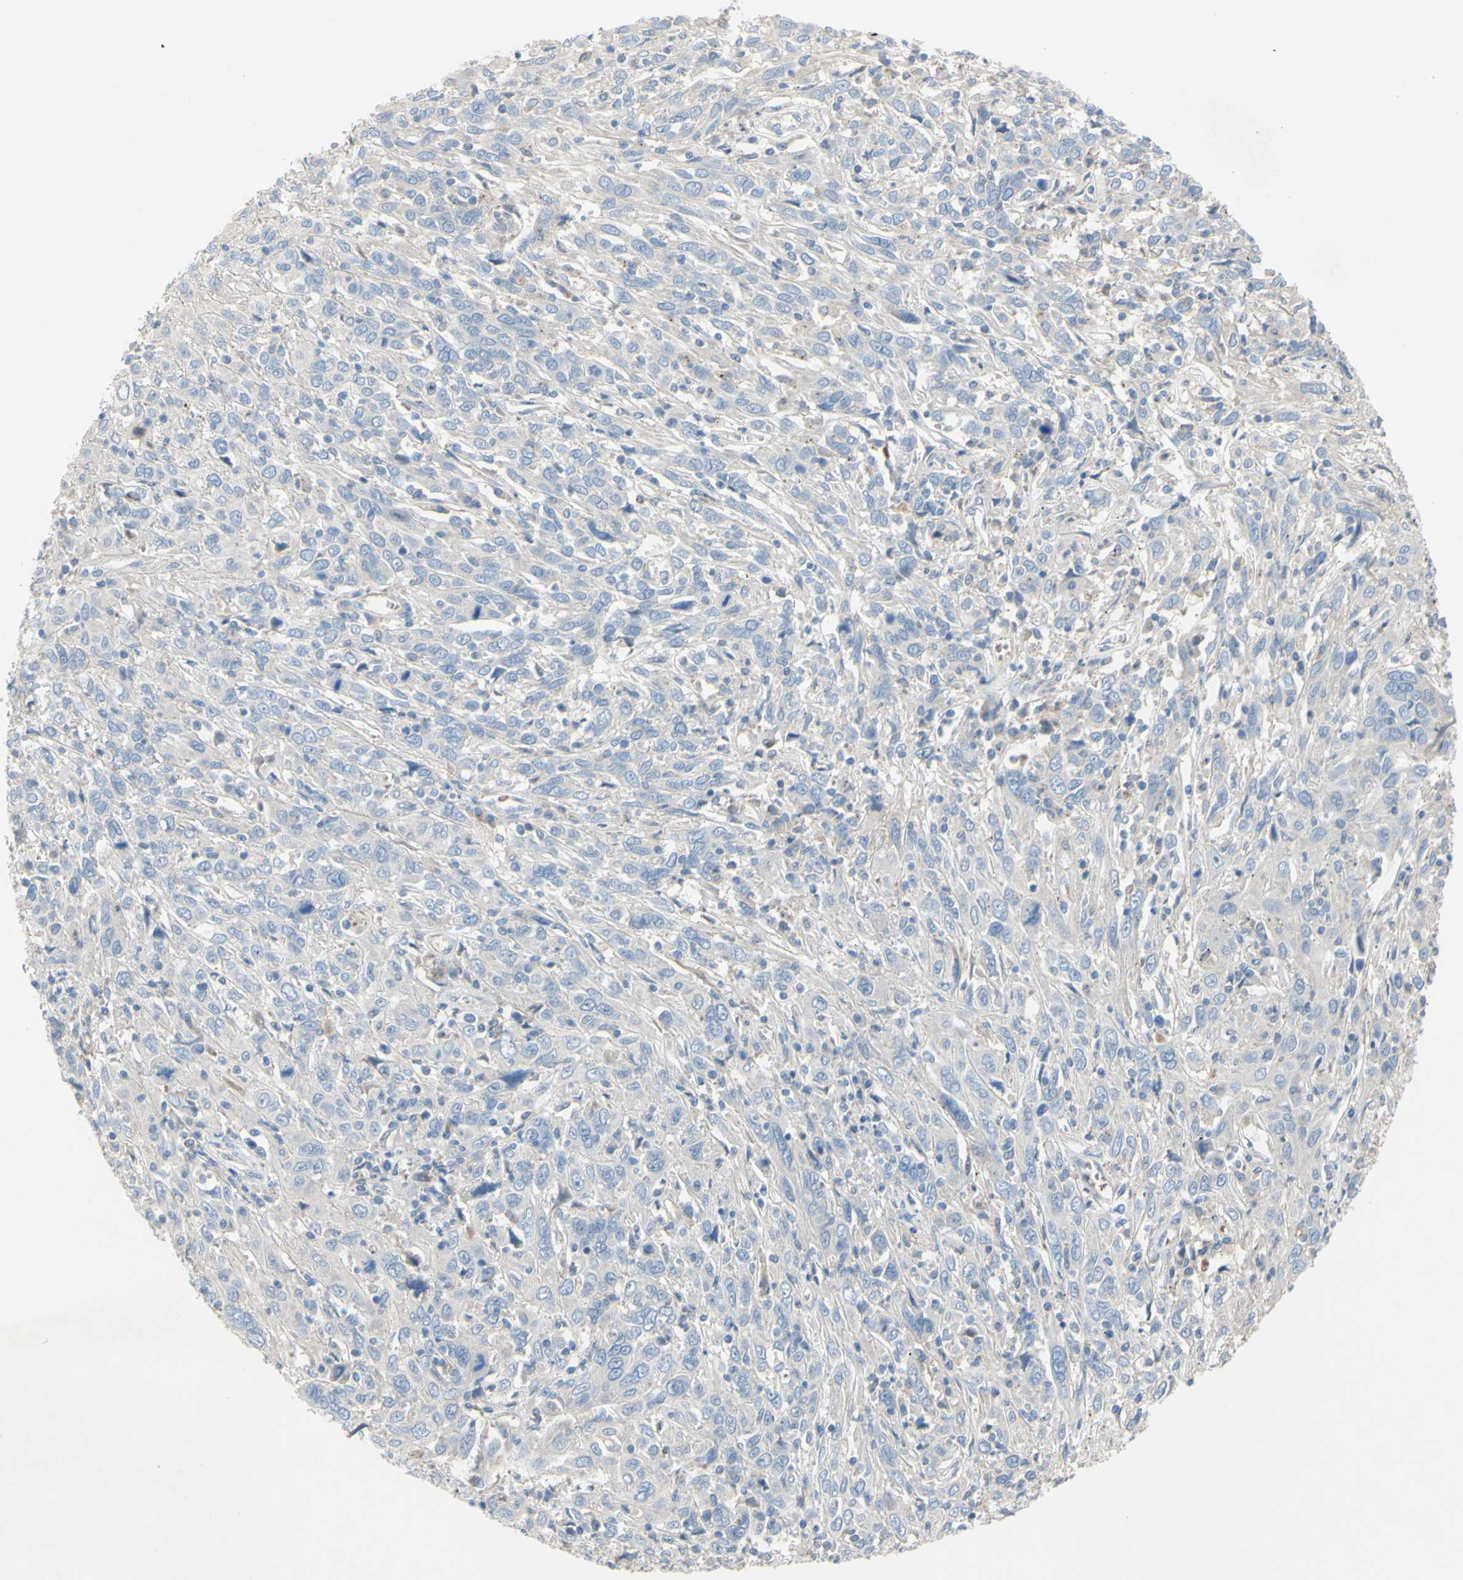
{"staining": {"intensity": "negative", "quantity": "none", "location": "none"}, "tissue": "cervical cancer", "cell_type": "Tumor cells", "image_type": "cancer", "snomed": [{"axis": "morphology", "description": "Squamous cell carcinoma, NOS"}, {"axis": "topography", "description": "Cervix"}], "caption": "An IHC photomicrograph of squamous cell carcinoma (cervical) is shown. There is no staining in tumor cells of squamous cell carcinoma (cervical). (DAB IHC, high magnification).", "gene": "TMEM59L", "patient": {"sex": "female", "age": 46}}